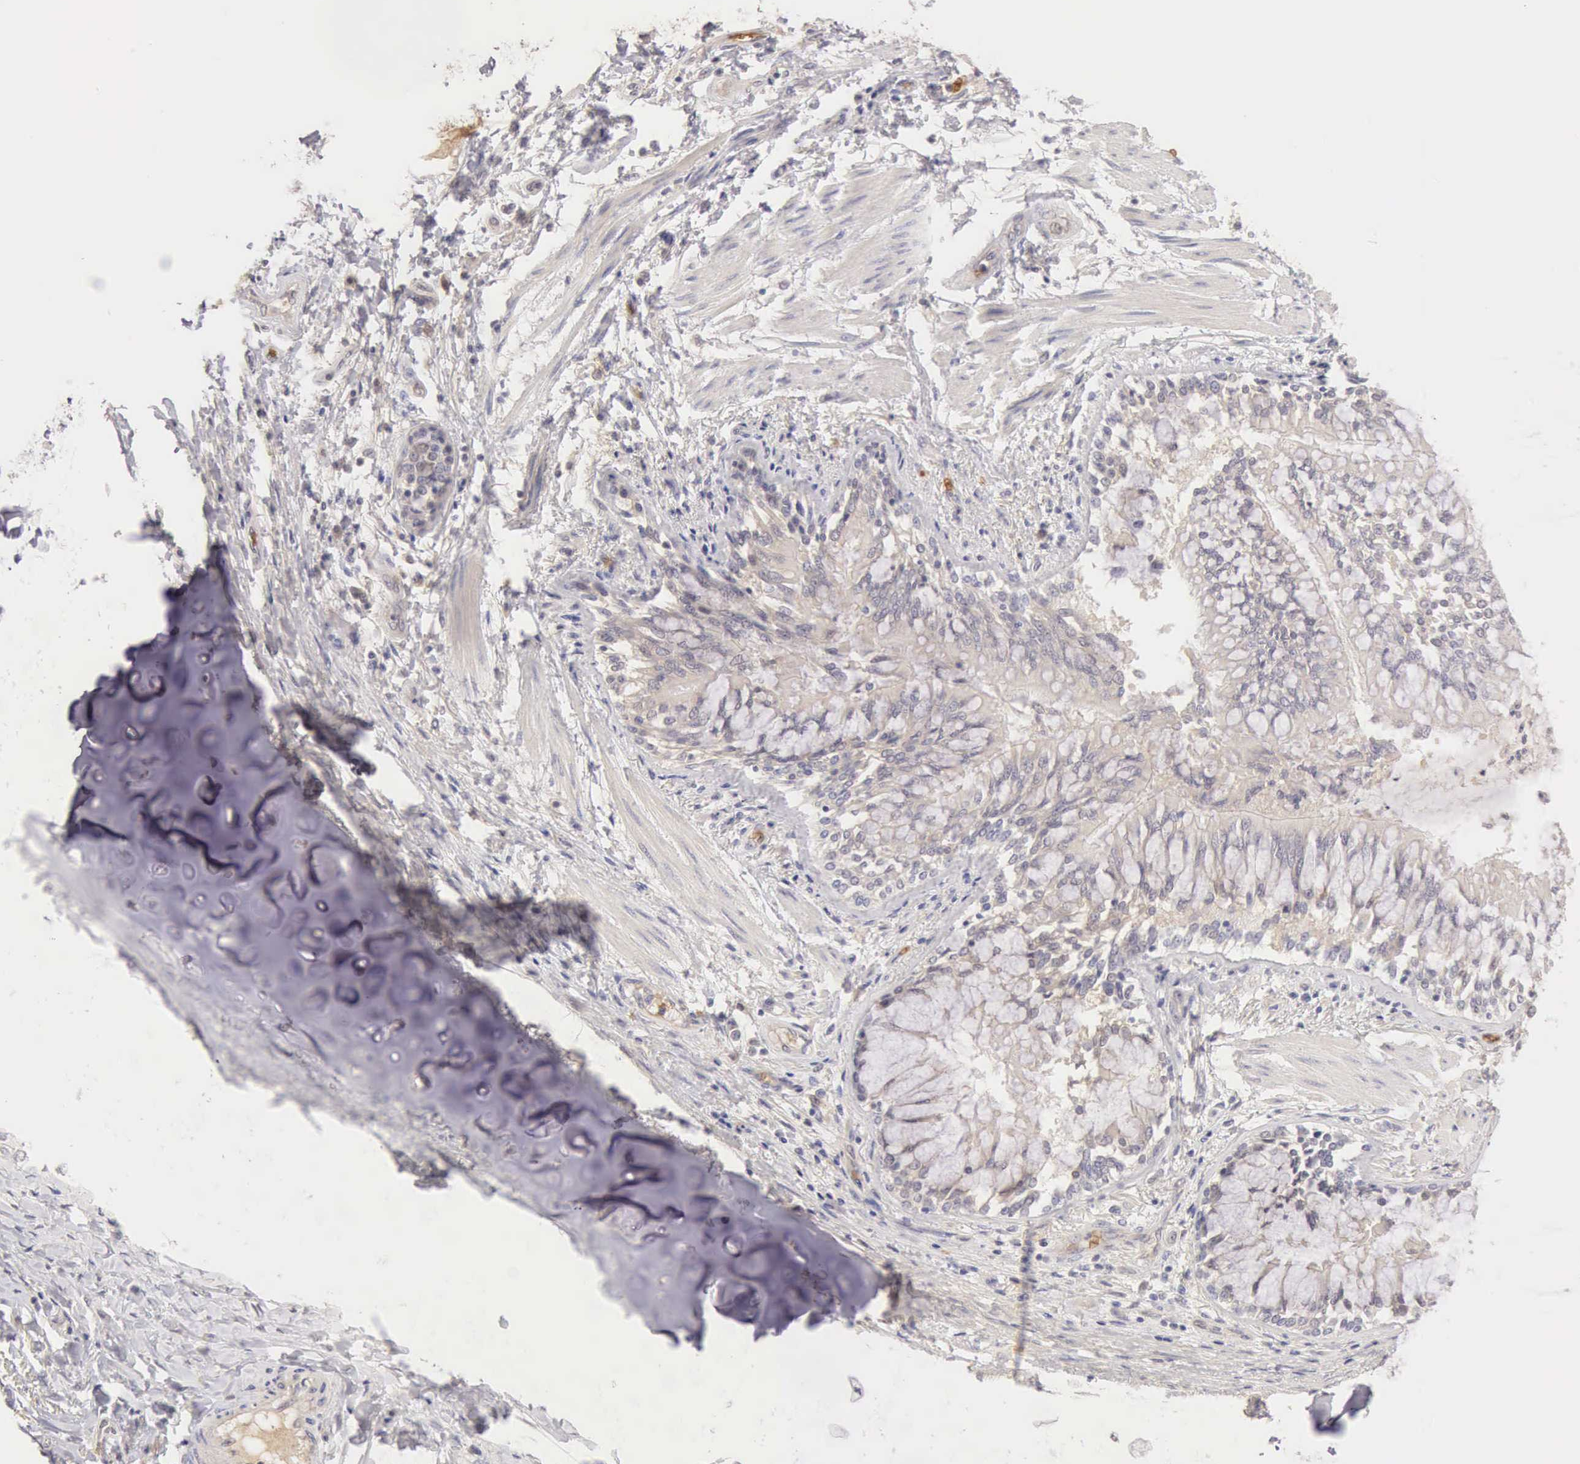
{"staining": {"intensity": "negative", "quantity": "none", "location": "none"}, "tissue": "adipose tissue", "cell_type": "Adipocytes", "image_type": "normal", "snomed": [{"axis": "morphology", "description": "Normal tissue, NOS"}, {"axis": "morphology", "description": "Adenocarcinoma, NOS"}, {"axis": "topography", "description": "Cartilage tissue"}, {"axis": "topography", "description": "Lung"}], "caption": "Immunohistochemistry (IHC) image of normal adipose tissue: adipose tissue stained with DAB reveals no significant protein staining in adipocytes.", "gene": "CFI", "patient": {"sex": "female", "age": 67}}